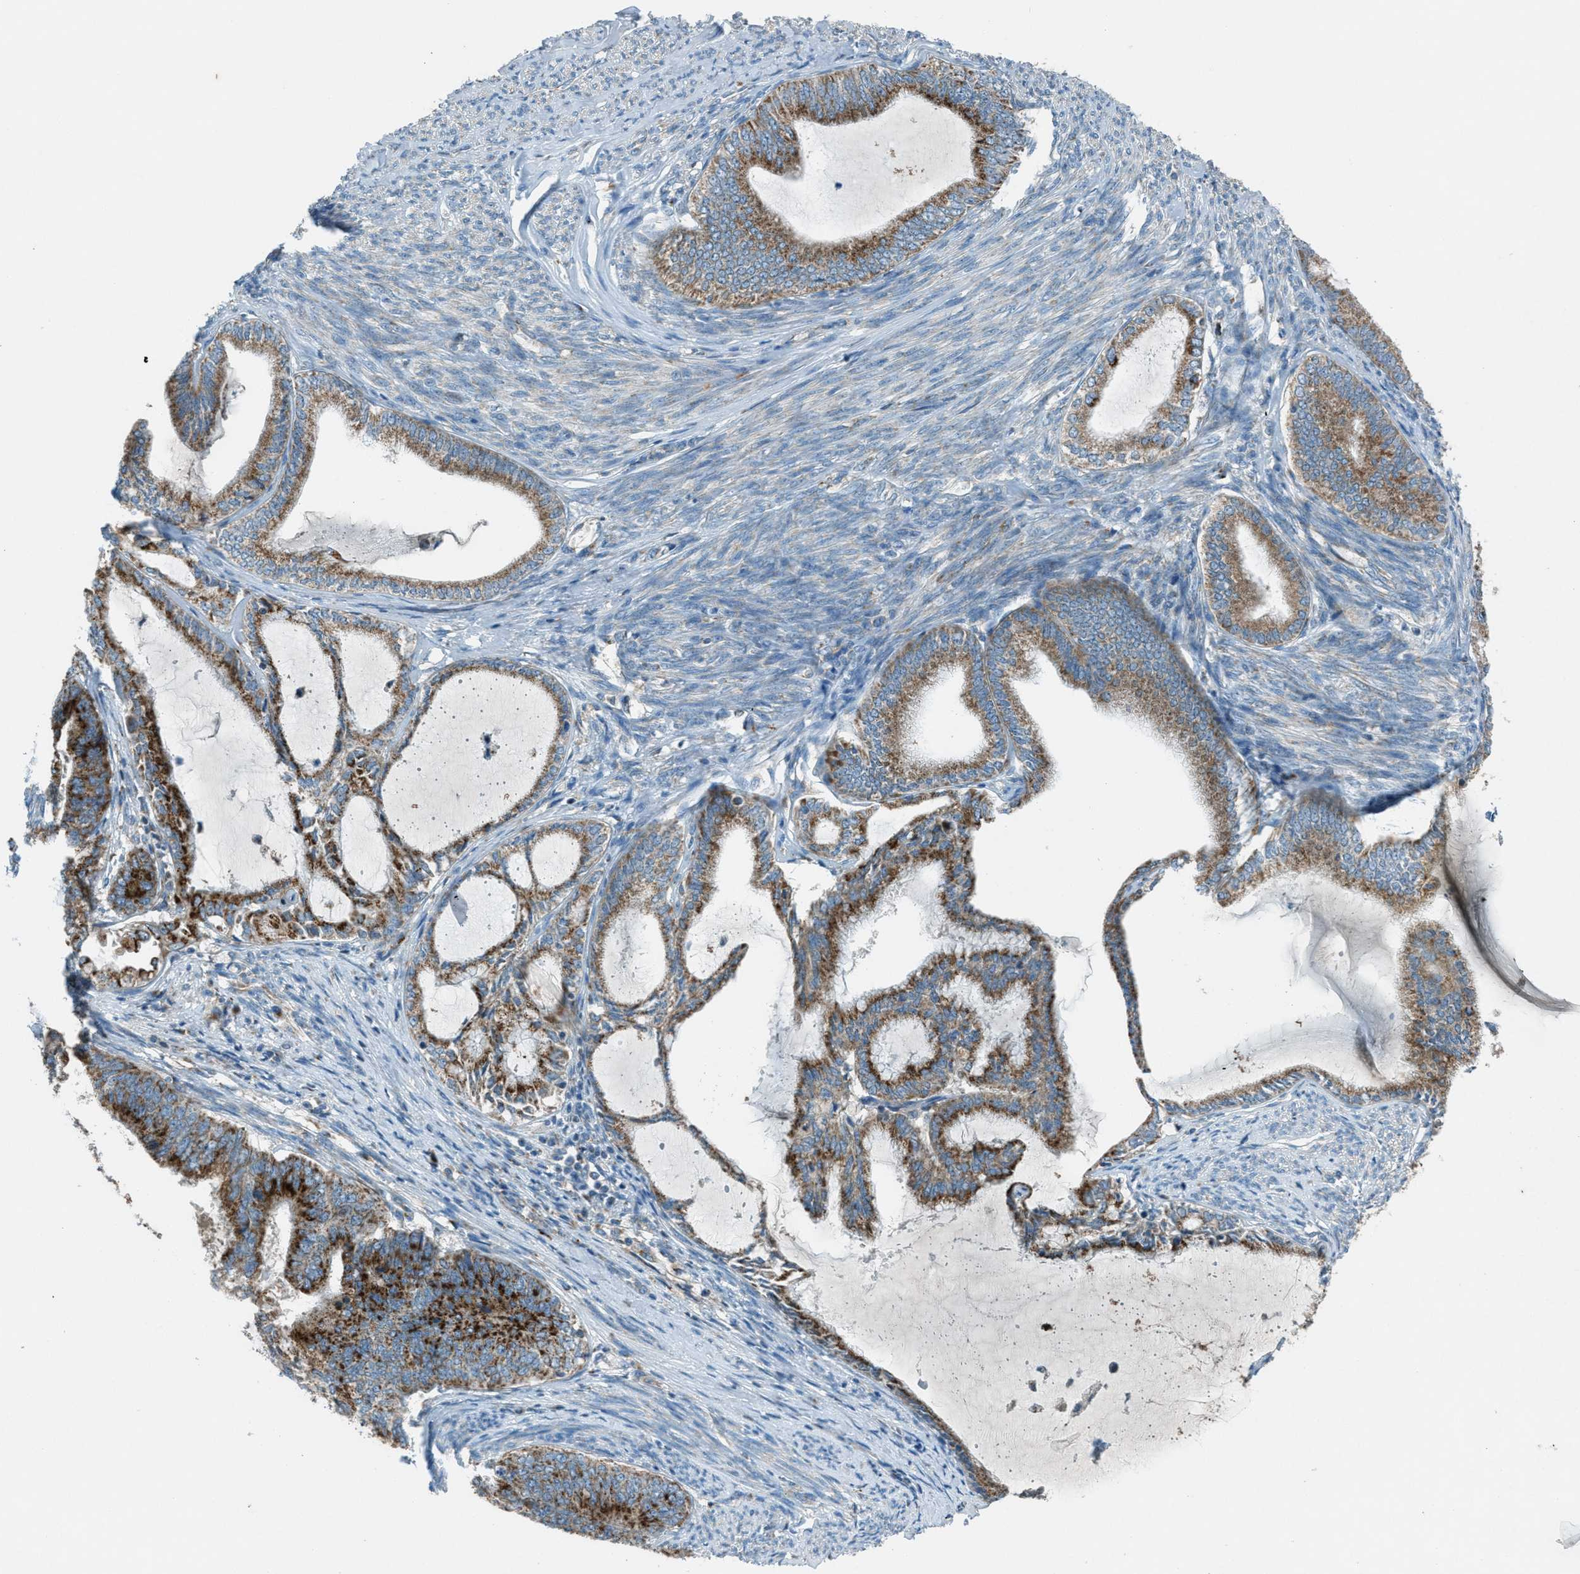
{"staining": {"intensity": "strong", "quantity": "25%-75%", "location": "cytoplasmic/membranous"}, "tissue": "endometrial cancer", "cell_type": "Tumor cells", "image_type": "cancer", "snomed": [{"axis": "morphology", "description": "Adenocarcinoma, NOS"}, {"axis": "topography", "description": "Endometrium"}], "caption": "Protein expression analysis of human endometrial adenocarcinoma reveals strong cytoplasmic/membranous staining in approximately 25%-75% of tumor cells. (Brightfield microscopy of DAB IHC at high magnification).", "gene": "BCKDK", "patient": {"sex": "female", "age": 86}}